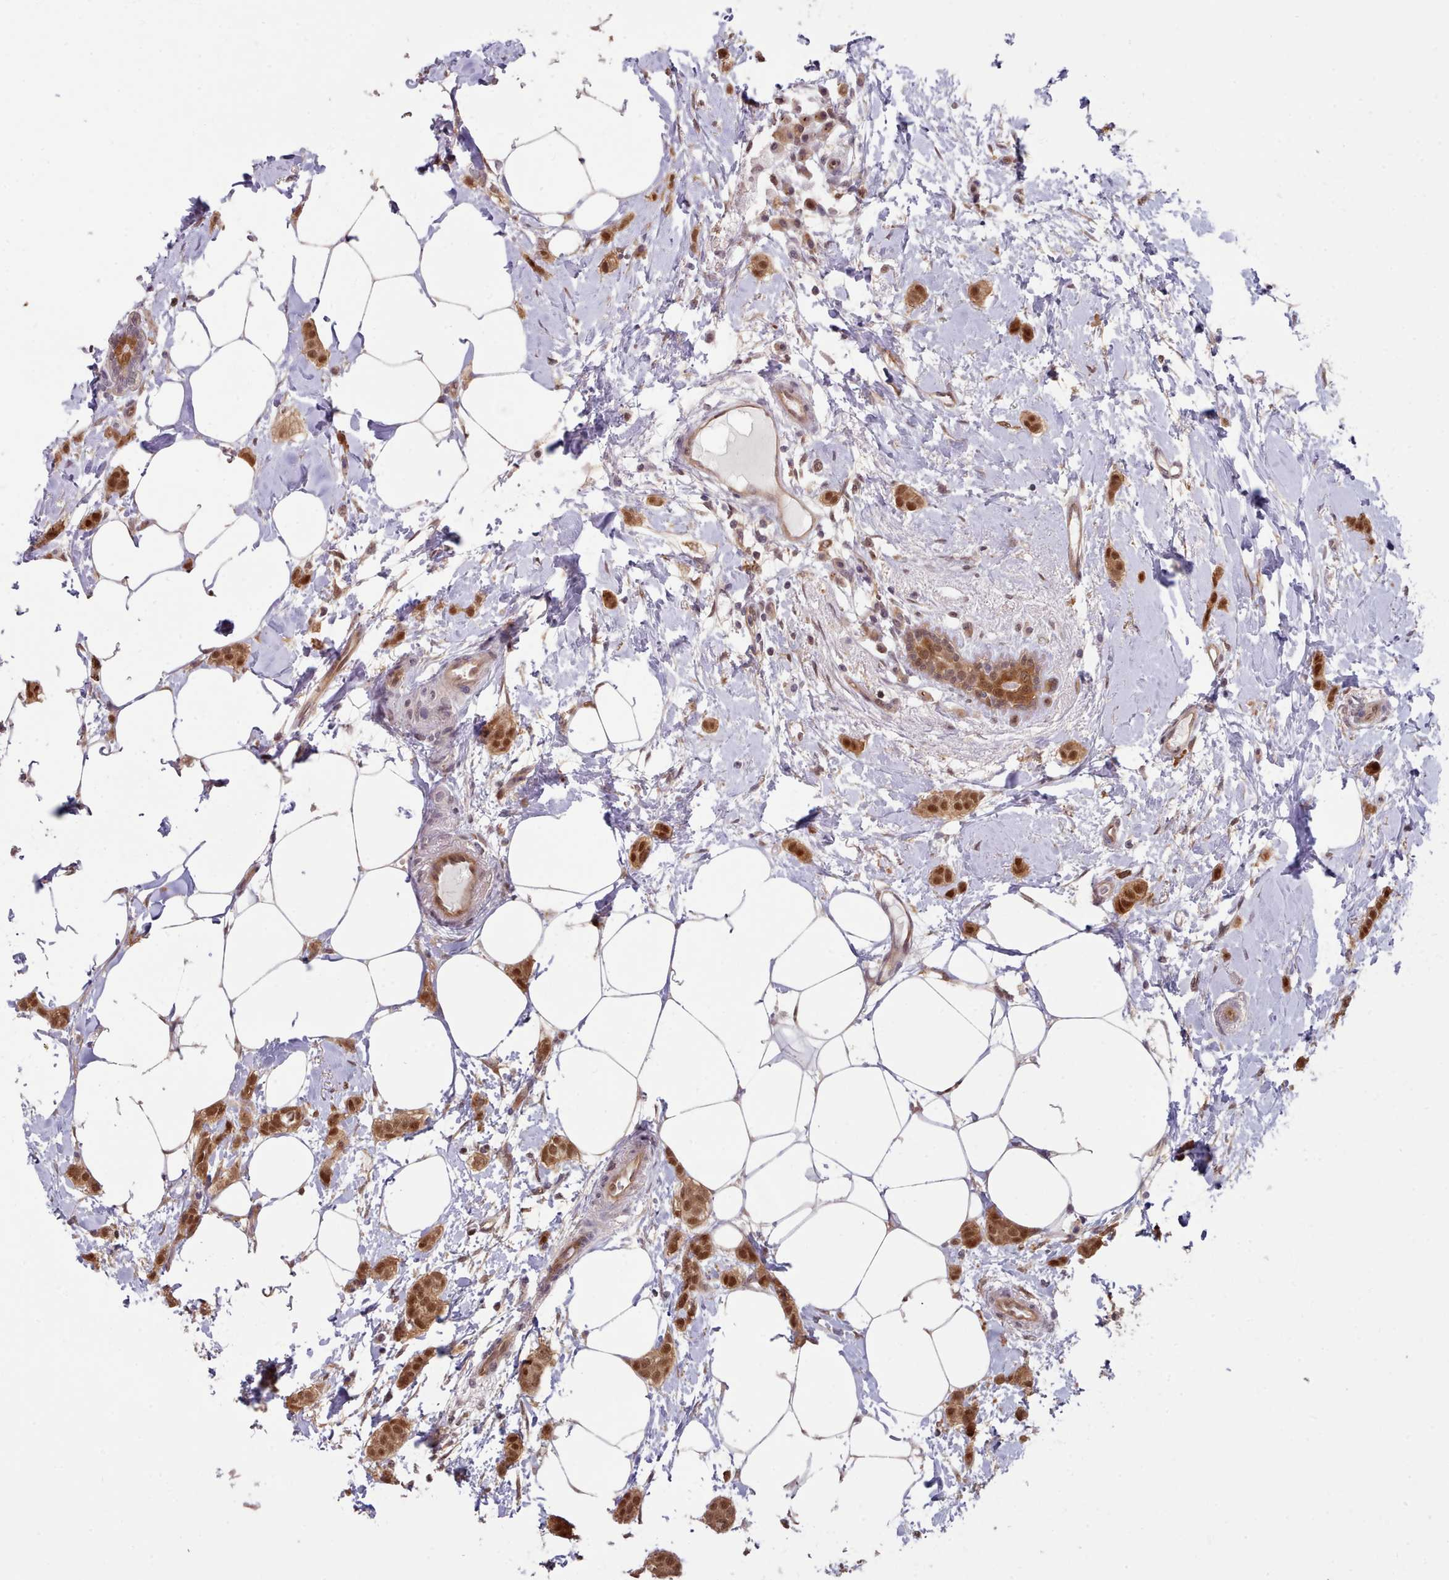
{"staining": {"intensity": "strong", "quantity": ">75%", "location": "cytoplasmic/membranous,nuclear"}, "tissue": "breast cancer", "cell_type": "Tumor cells", "image_type": "cancer", "snomed": [{"axis": "morphology", "description": "Duct carcinoma"}, {"axis": "topography", "description": "Breast"}], "caption": "Breast cancer (intraductal carcinoma) was stained to show a protein in brown. There is high levels of strong cytoplasmic/membranous and nuclear staining in about >75% of tumor cells.", "gene": "CES3", "patient": {"sex": "female", "age": 72}}